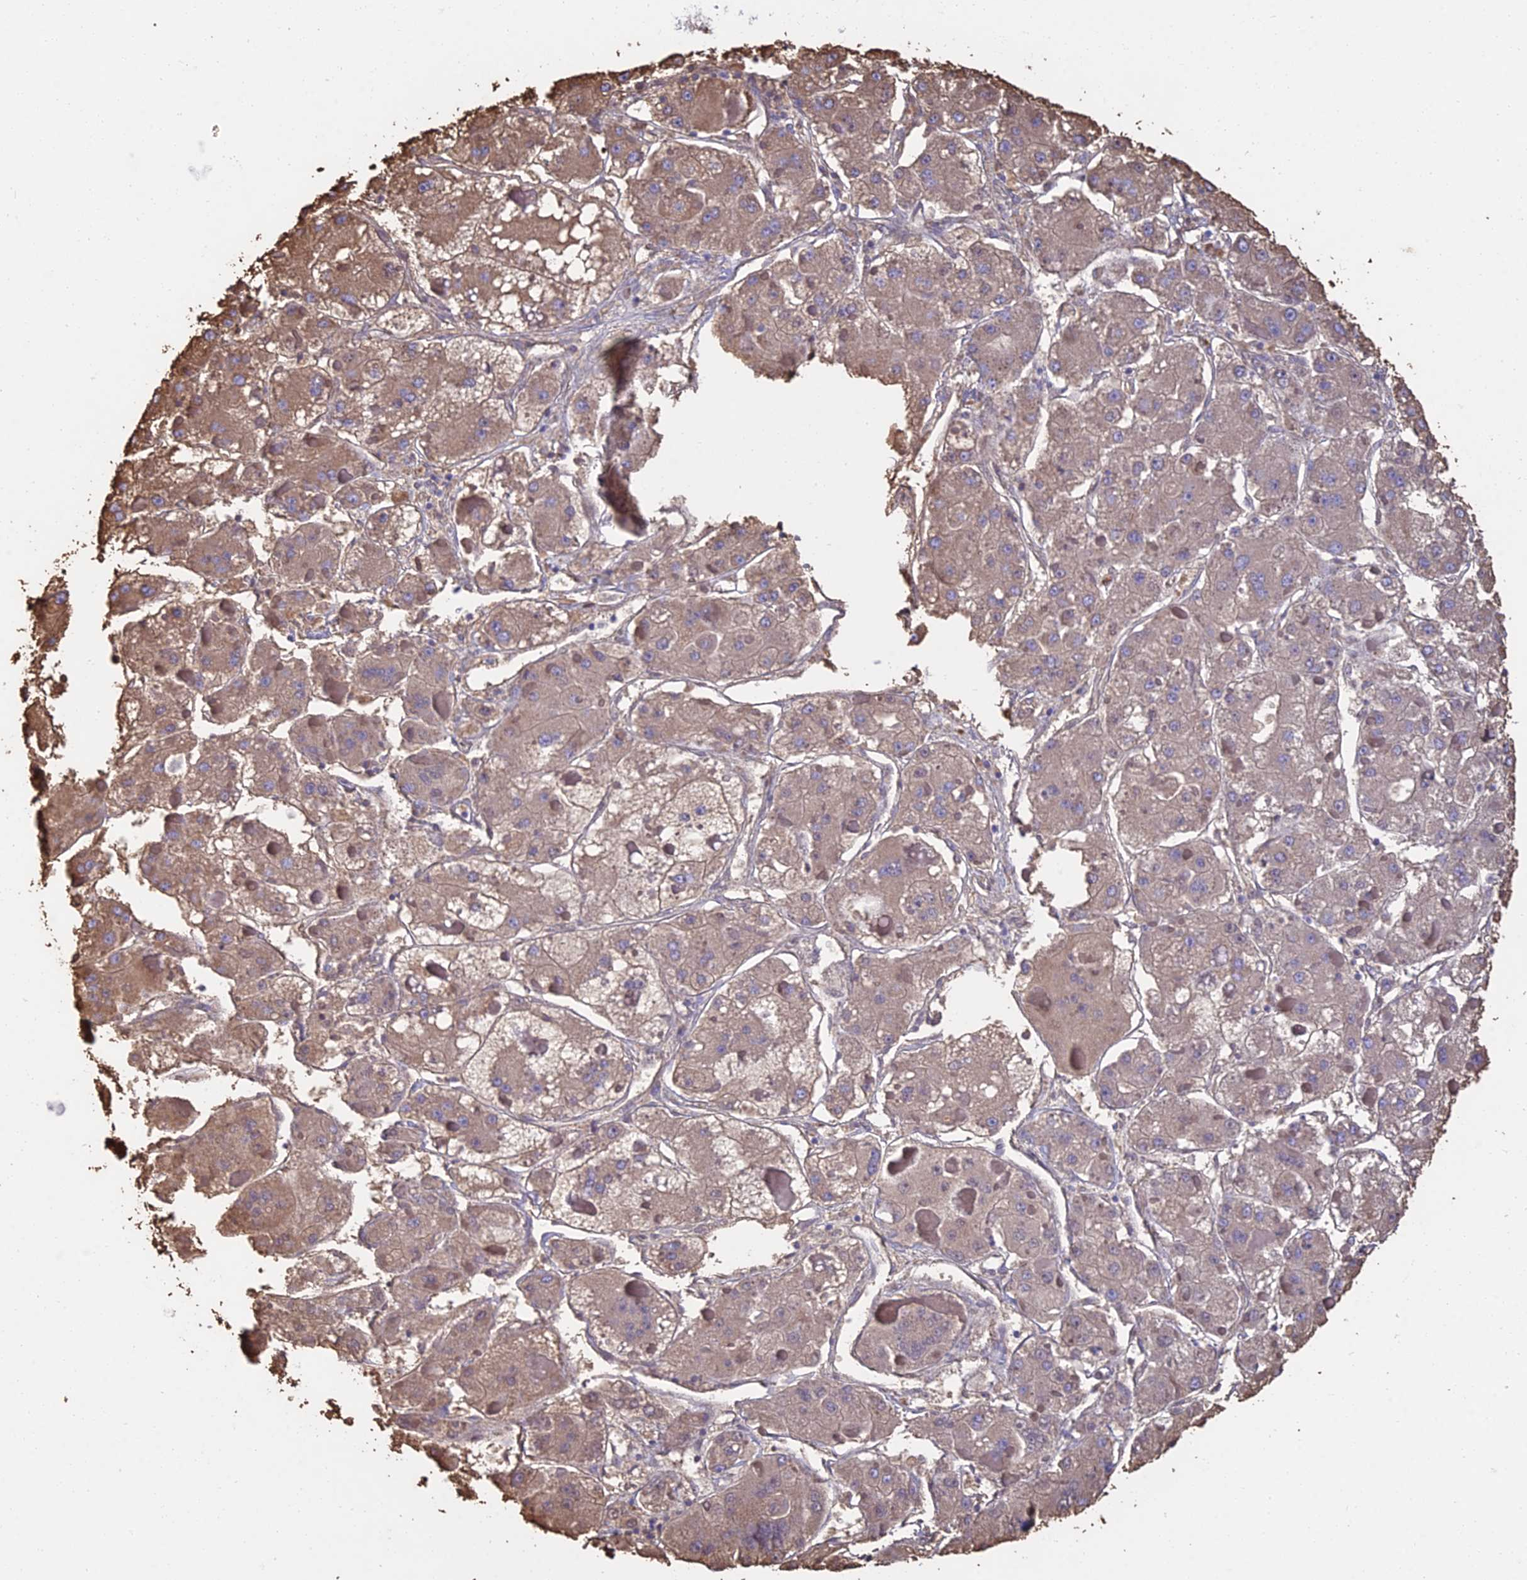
{"staining": {"intensity": "weak", "quantity": ">75%", "location": "cytoplasmic/membranous"}, "tissue": "liver cancer", "cell_type": "Tumor cells", "image_type": "cancer", "snomed": [{"axis": "morphology", "description": "Carcinoma, Hepatocellular, NOS"}, {"axis": "topography", "description": "Liver"}], "caption": "Immunohistochemistry (IHC) micrograph of human liver cancer stained for a protein (brown), which exhibits low levels of weak cytoplasmic/membranous staining in approximately >75% of tumor cells.", "gene": "OR2W3", "patient": {"sex": "female", "age": 73}}